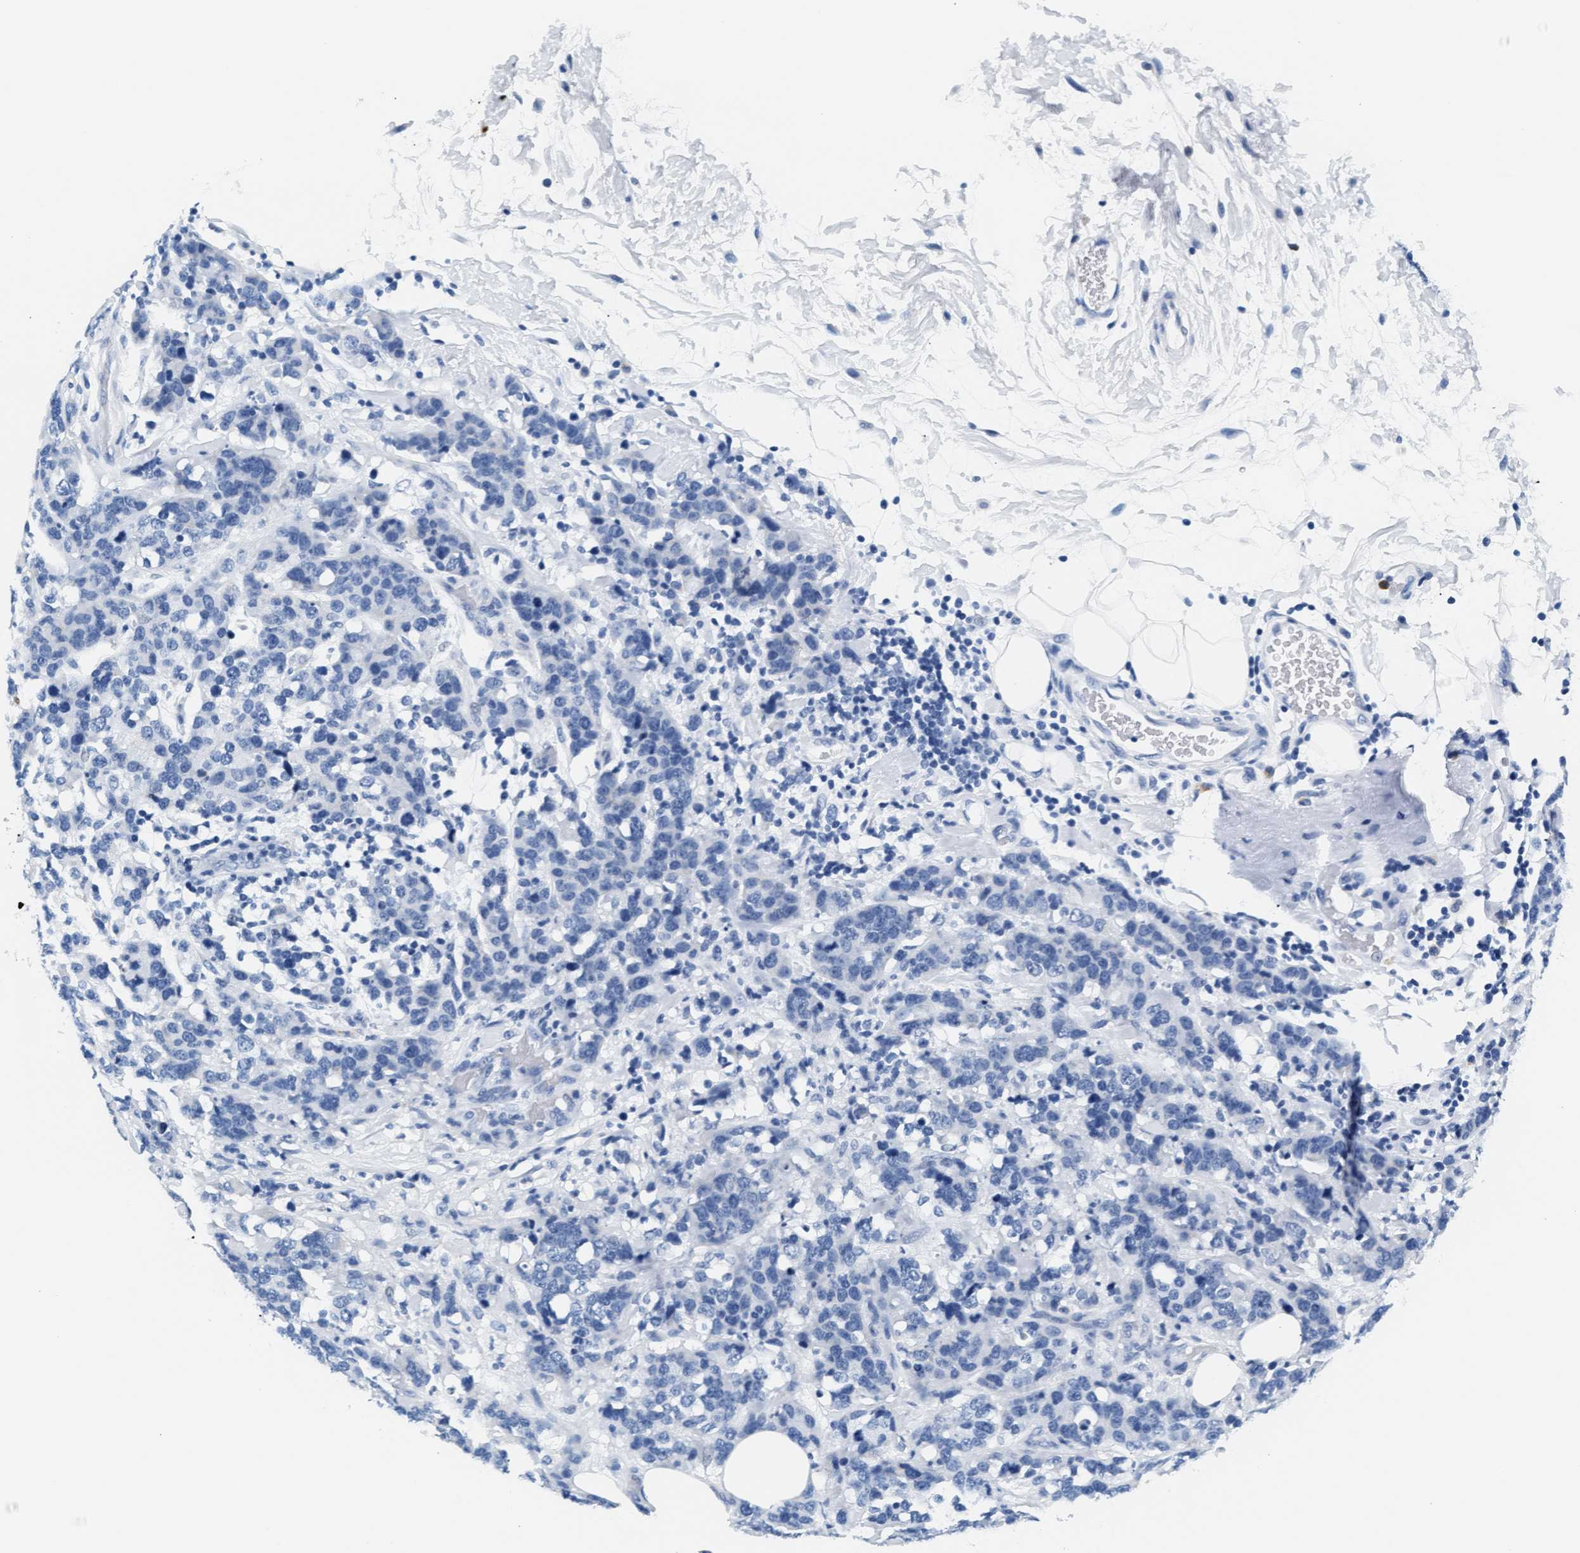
{"staining": {"intensity": "negative", "quantity": "none", "location": "none"}, "tissue": "breast cancer", "cell_type": "Tumor cells", "image_type": "cancer", "snomed": [{"axis": "morphology", "description": "Lobular carcinoma"}, {"axis": "topography", "description": "Breast"}], "caption": "The immunohistochemistry image has no significant expression in tumor cells of breast lobular carcinoma tissue.", "gene": "MMP8", "patient": {"sex": "female", "age": 59}}